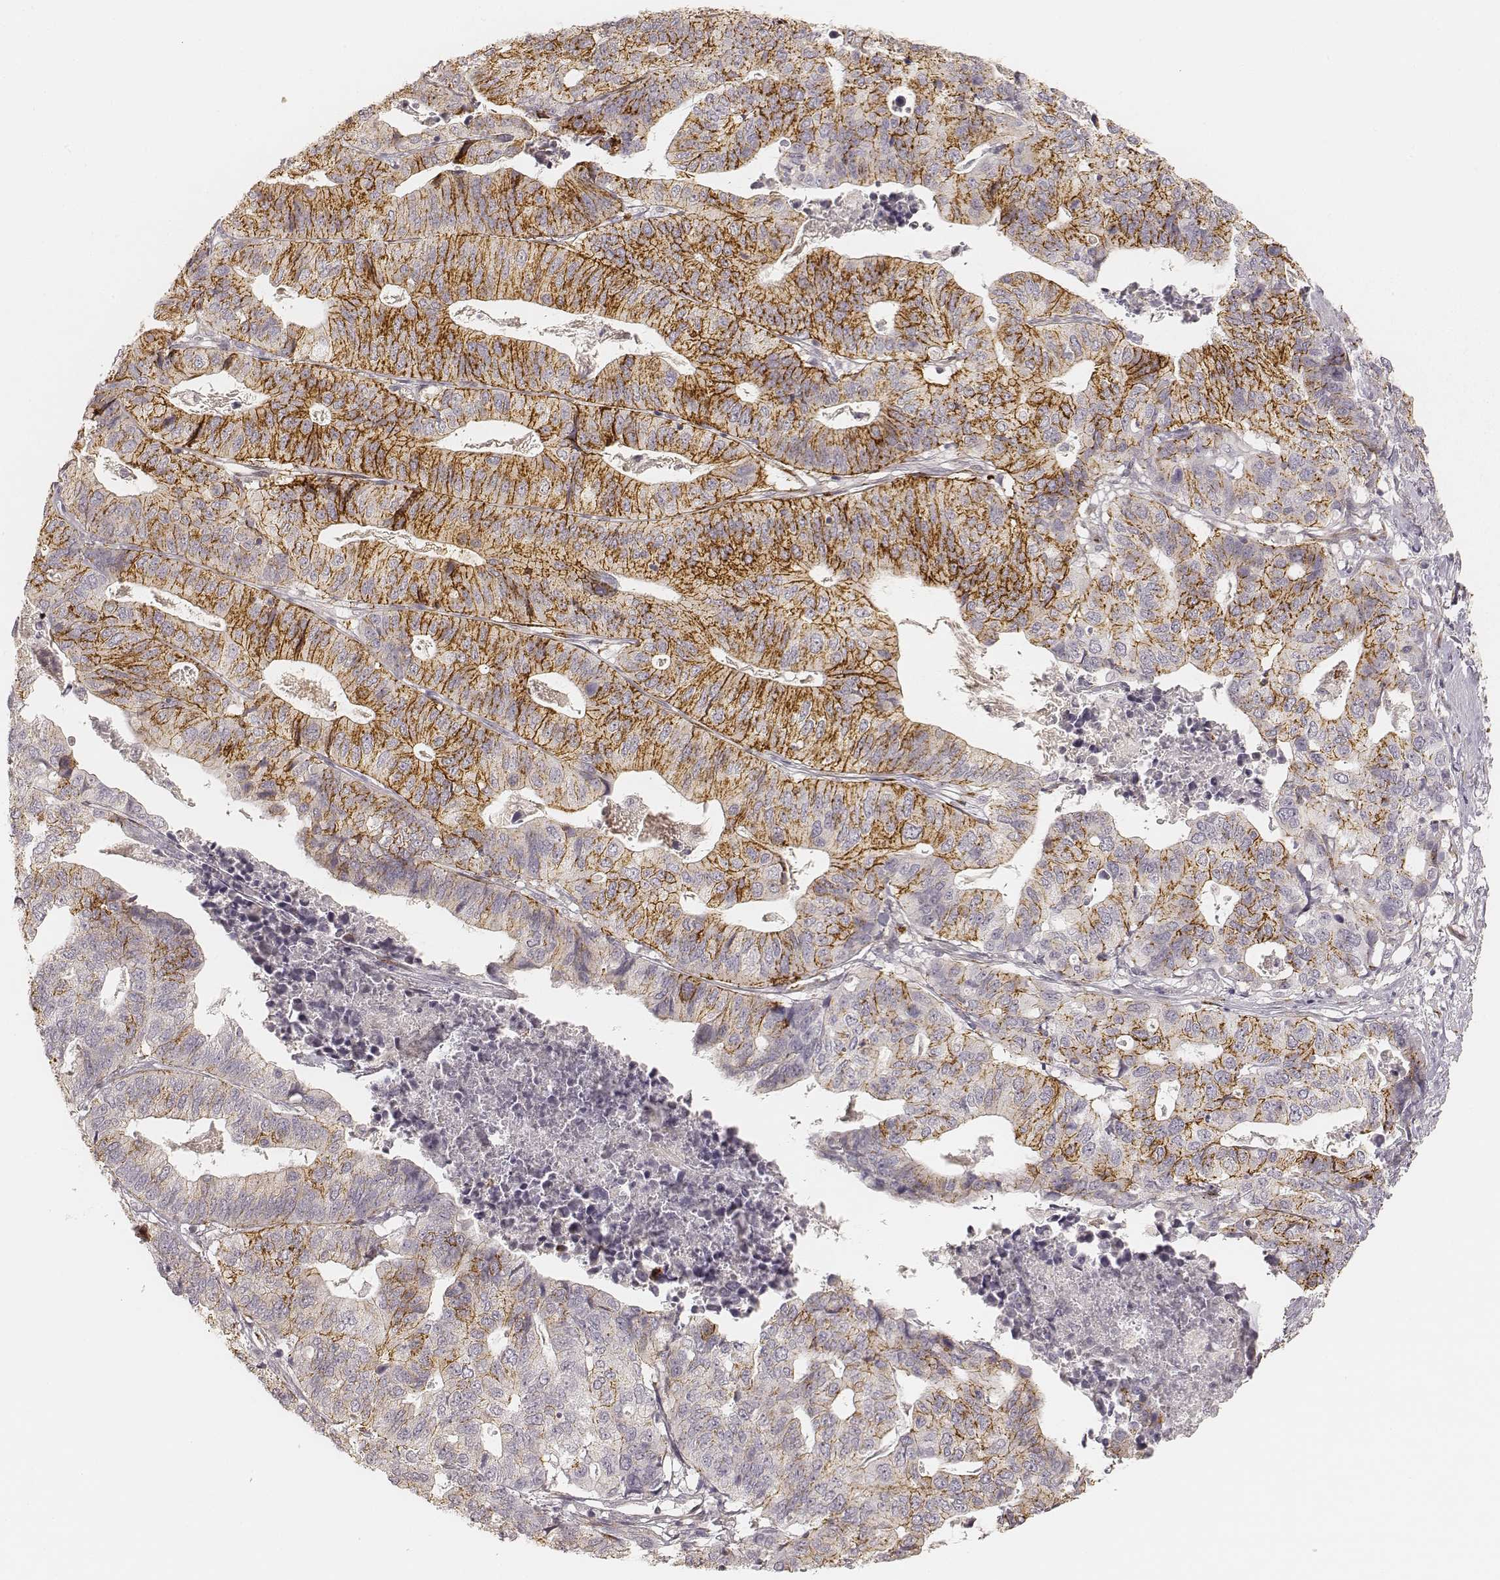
{"staining": {"intensity": "moderate", "quantity": ">75%", "location": "cytoplasmic/membranous"}, "tissue": "stomach cancer", "cell_type": "Tumor cells", "image_type": "cancer", "snomed": [{"axis": "morphology", "description": "Adenocarcinoma, NOS"}, {"axis": "topography", "description": "Stomach, upper"}], "caption": "Immunohistochemical staining of human stomach cancer (adenocarcinoma) shows medium levels of moderate cytoplasmic/membranous protein positivity in approximately >75% of tumor cells. (DAB (3,3'-diaminobenzidine) IHC with brightfield microscopy, high magnification).", "gene": "GORASP2", "patient": {"sex": "female", "age": 67}}